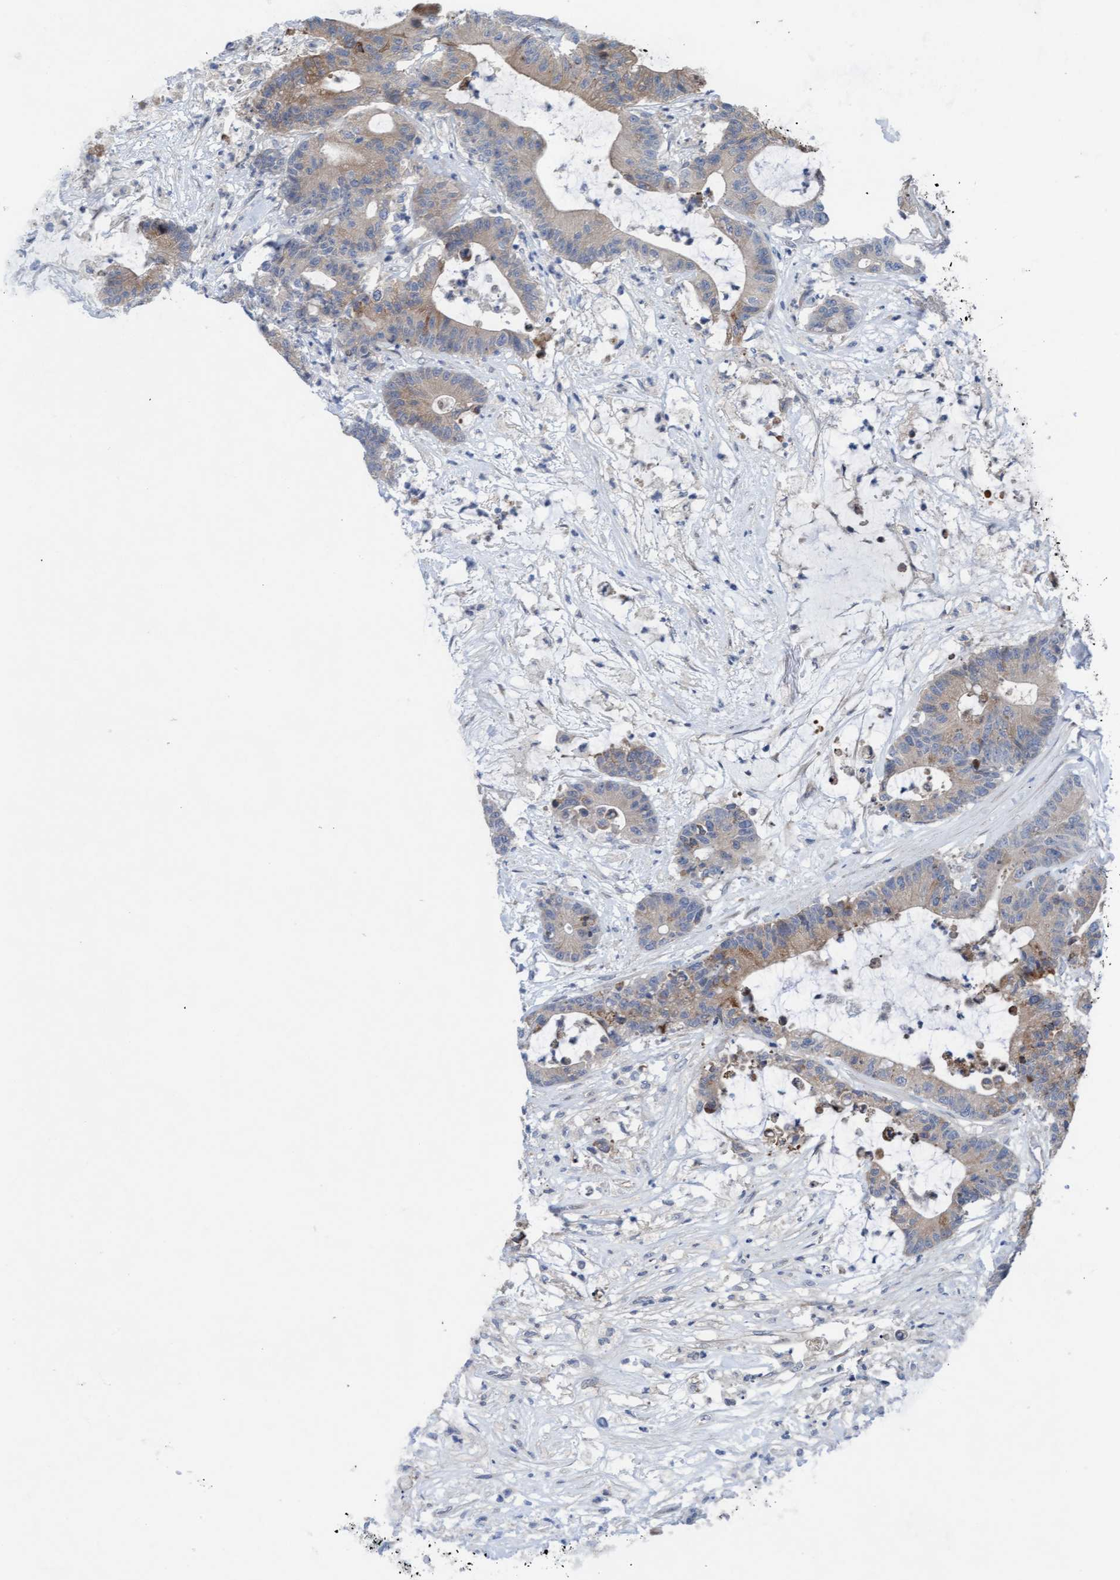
{"staining": {"intensity": "weak", "quantity": ">75%", "location": "cytoplasmic/membranous"}, "tissue": "colorectal cancer", "cell_type": "Tumor cells", "image_type": "cancer", "snomed": [{"axis": "morphology", "description": "Adenocarcinoma, NOS"}, {"axis": "topography", "description": "Colon"}], "caption": "The photomicrograph demonstrates immunohistochemical staining of adenocarcinoma (colorectal). There is weak cytoplasmic/membranous staining is present in about >75% of tumor cells.", "gene": "PLCD1", "patient": {"sex": "female", "age": 84}}